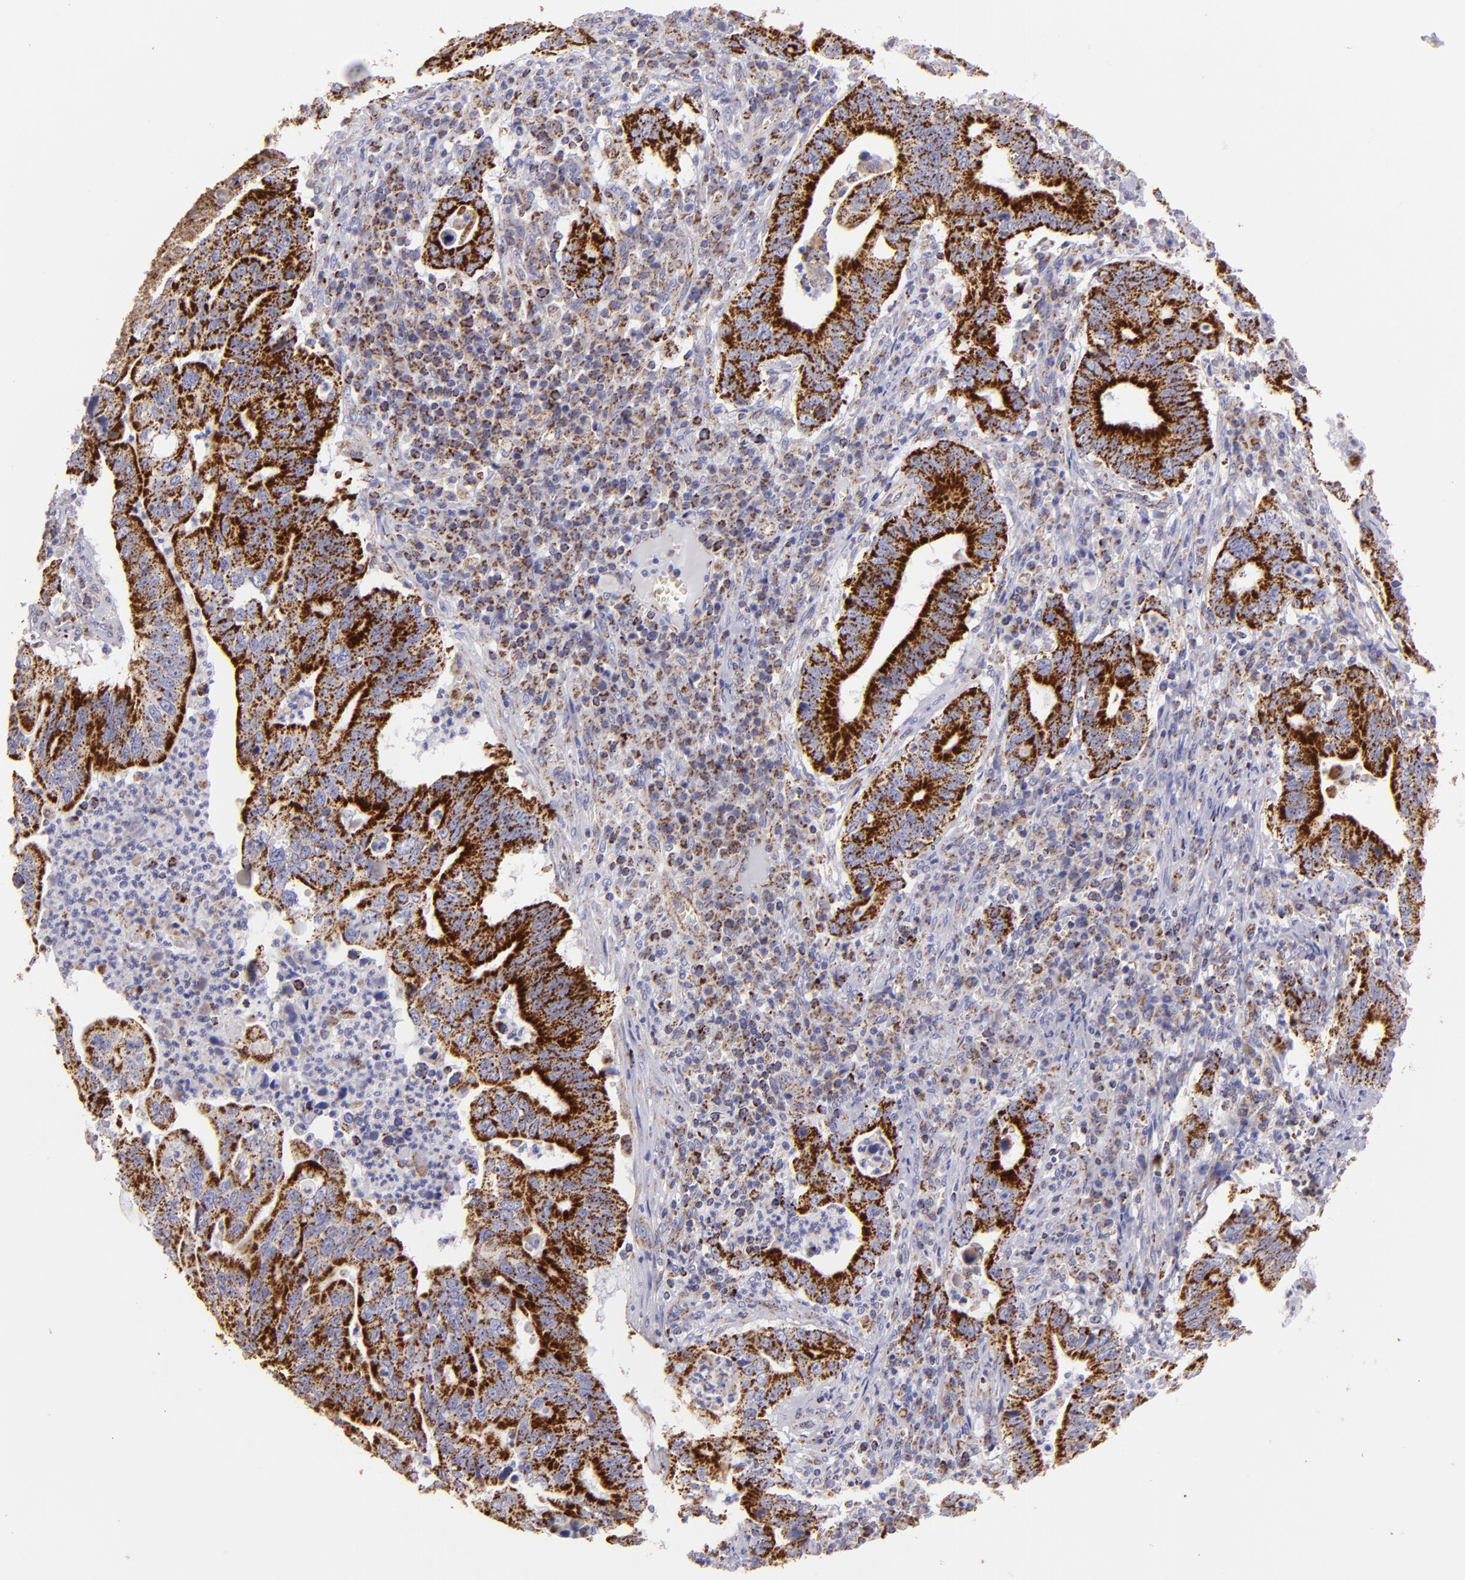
{"staining": {"intensity": "strong", "quantity": ">75%", "location": "cytoplasmic/membranous"}, "tissue": "stomach cancer", "cell_type": "Tumor cells", "image_type": "cancer", "snomed": [{"axis": "morphology", "description": "Adenocarcinoma, NOS"}, {"axis": "topography", "description": "Stomach, upper"}], "caption": "Tumor cells exhibit high levels of strong cytoplasmic/membranous positivity in approximately >75% of cells in stomach cancer. The staining was performed using DAB, with brown indicating positive protein expression. Nuclei are stained blue with hematoxylin.", "gene": "HSPD1", "patient": {"sex": "male", "age": 63}}